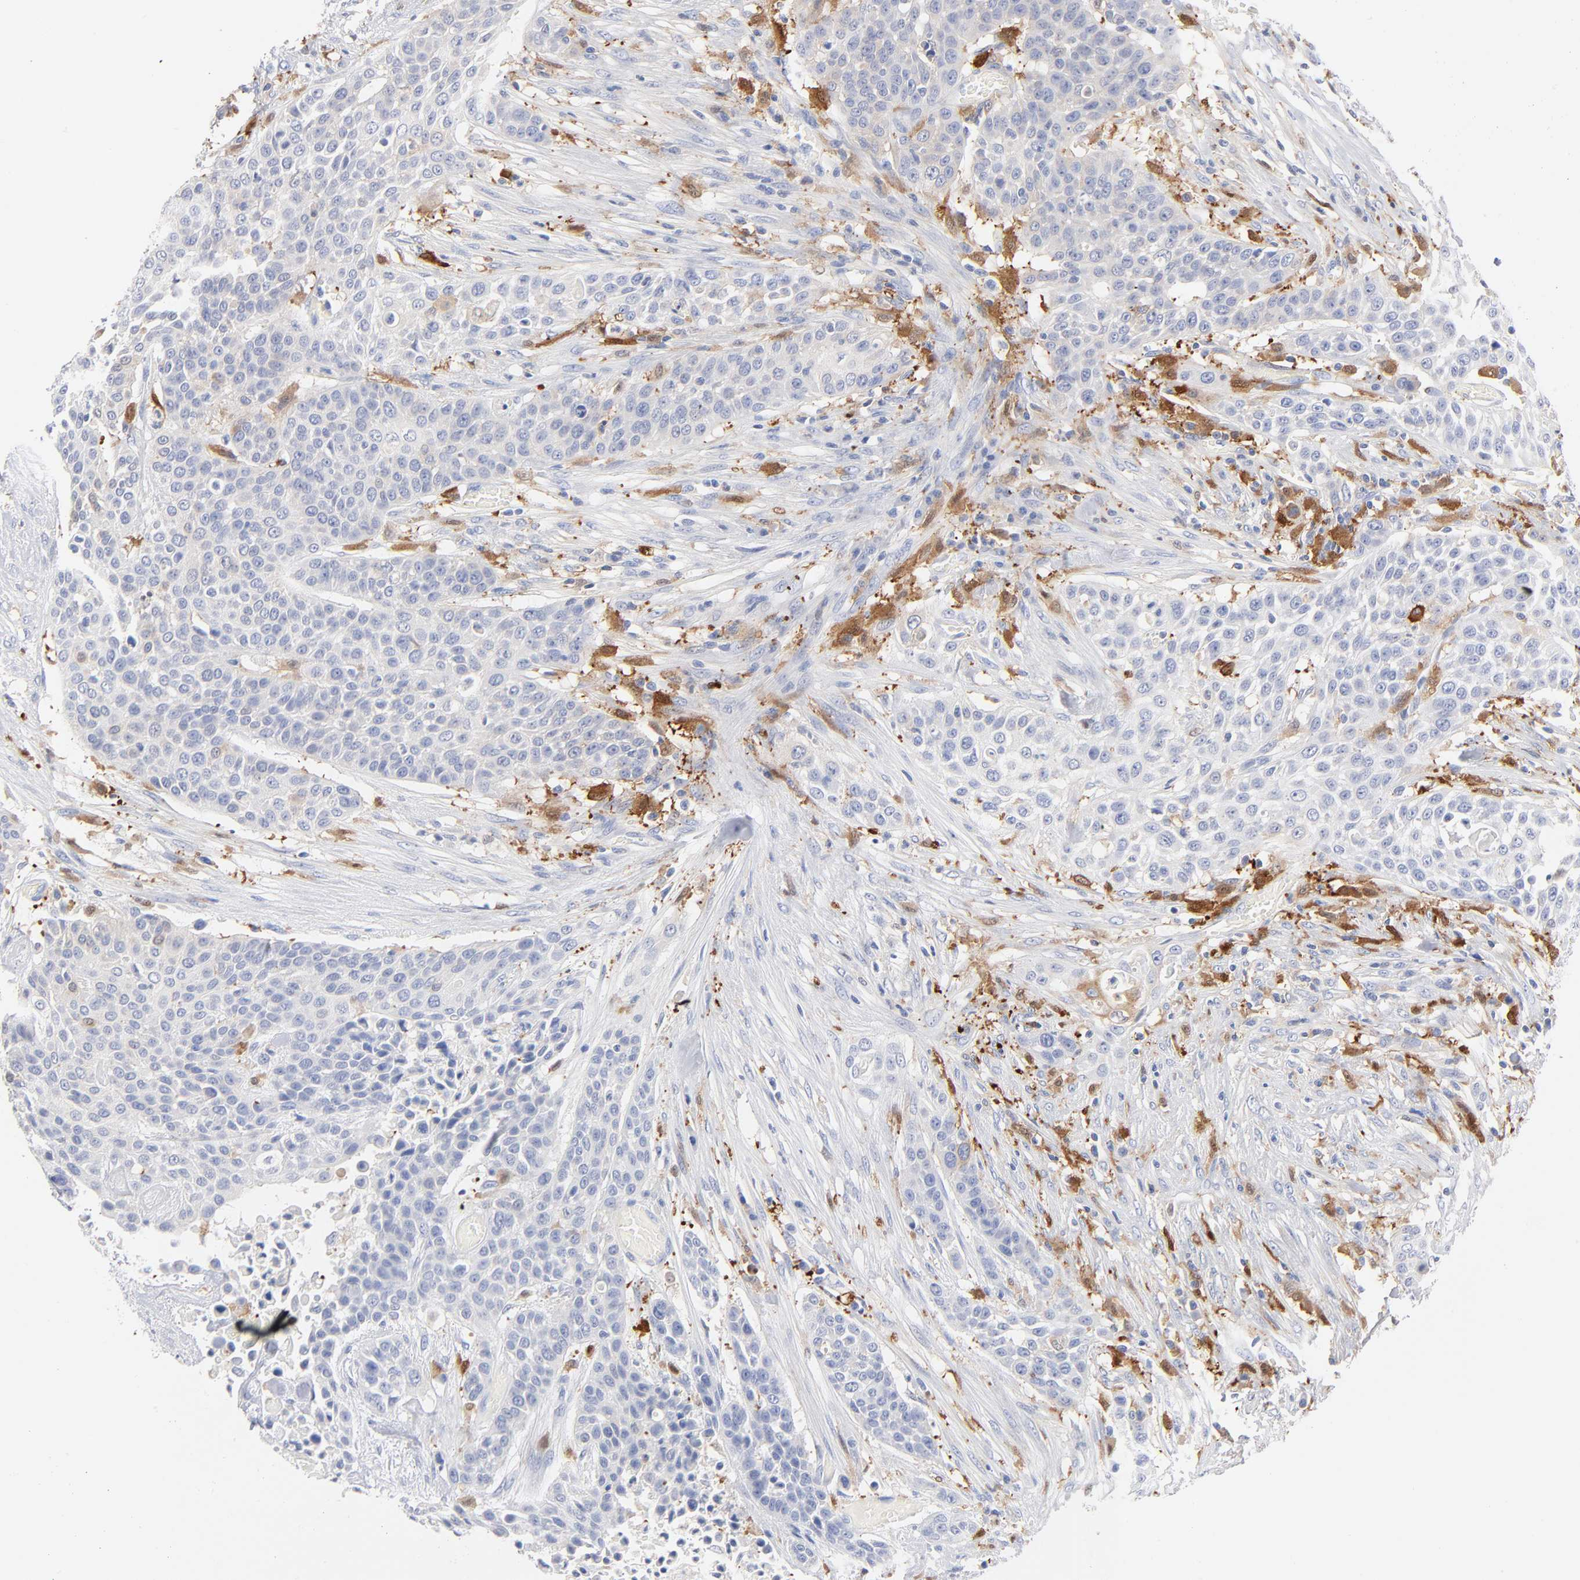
{"staining": {"intensity": "negative", "quantity": "none", "location": "none"}, "tissue": "urothelial cancer", "cell_type": "Tumor cells", "image_type": "cancer", "snomed": [{"axis": "morphology", "description": "Urothelial carcinoma, High grade"}, {"axis": "topography", "description": "Urinary bladder"}], "caption": "IHC photomicrograph of urothelial cancer stained for a protein (brown), which demonstrates no expression in tumor cells.", "gene": "IFIT2", "patient": {"sex": "male", "age": 74}}